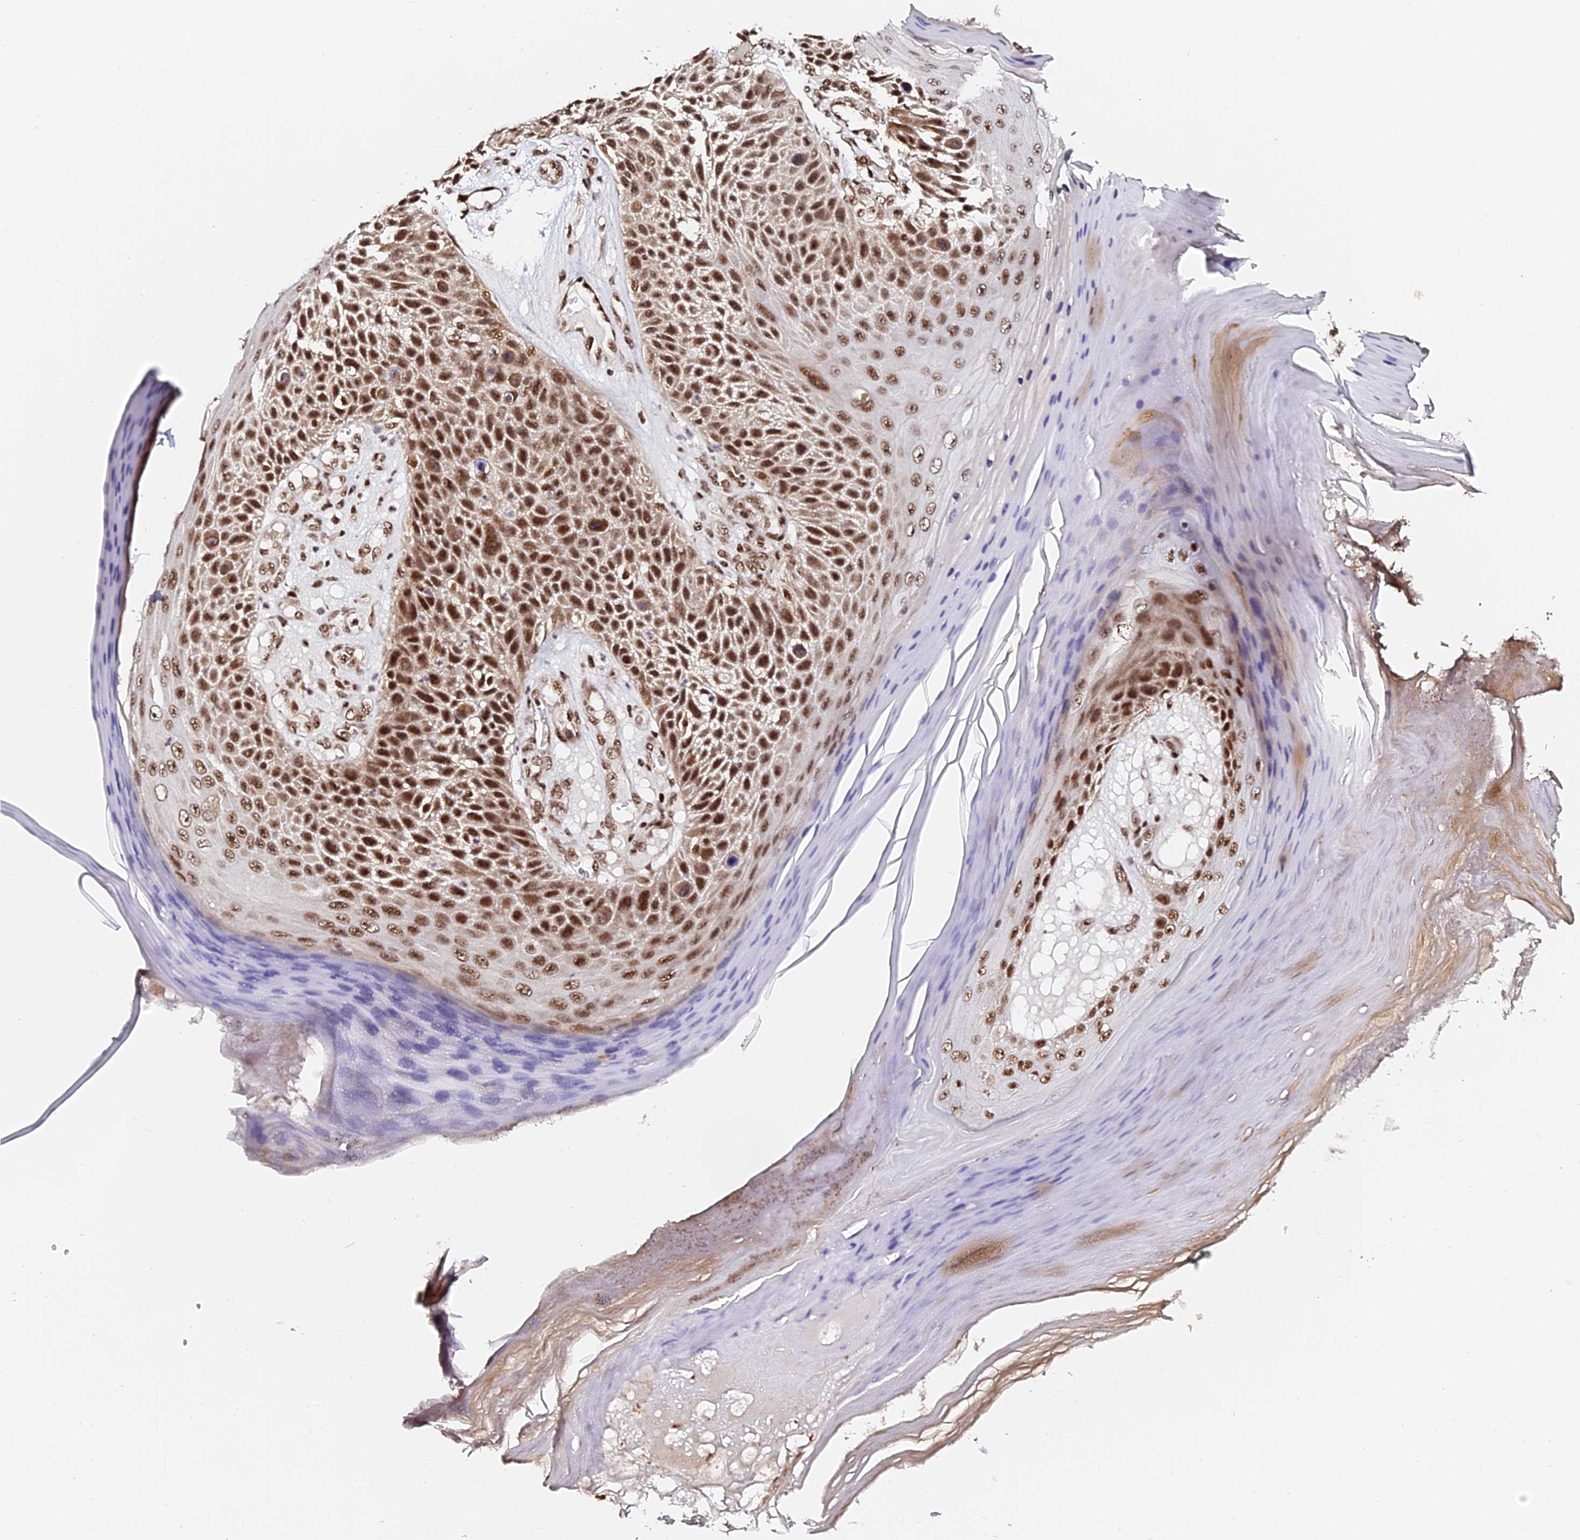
{"staining": {"intensity": "strong", "quantity": ">75%", "location": "nuclear"}, "tissue": "skin cancer", "cell_type": "Tumor cells", "image_type": "cancer", "snomed": [{"axis": "morphology", "description": "Squamous cell carcinoma, NOS"}, {"axis": "topography", "description": "Skin"}], "caption": "Skin cancer stained with immunohistochemistry demonstrates strong nuclear staining in approximately >75% of tumor cells.", "gene": "MCRS1", "patient": {"sex": "female", "age": 88}}